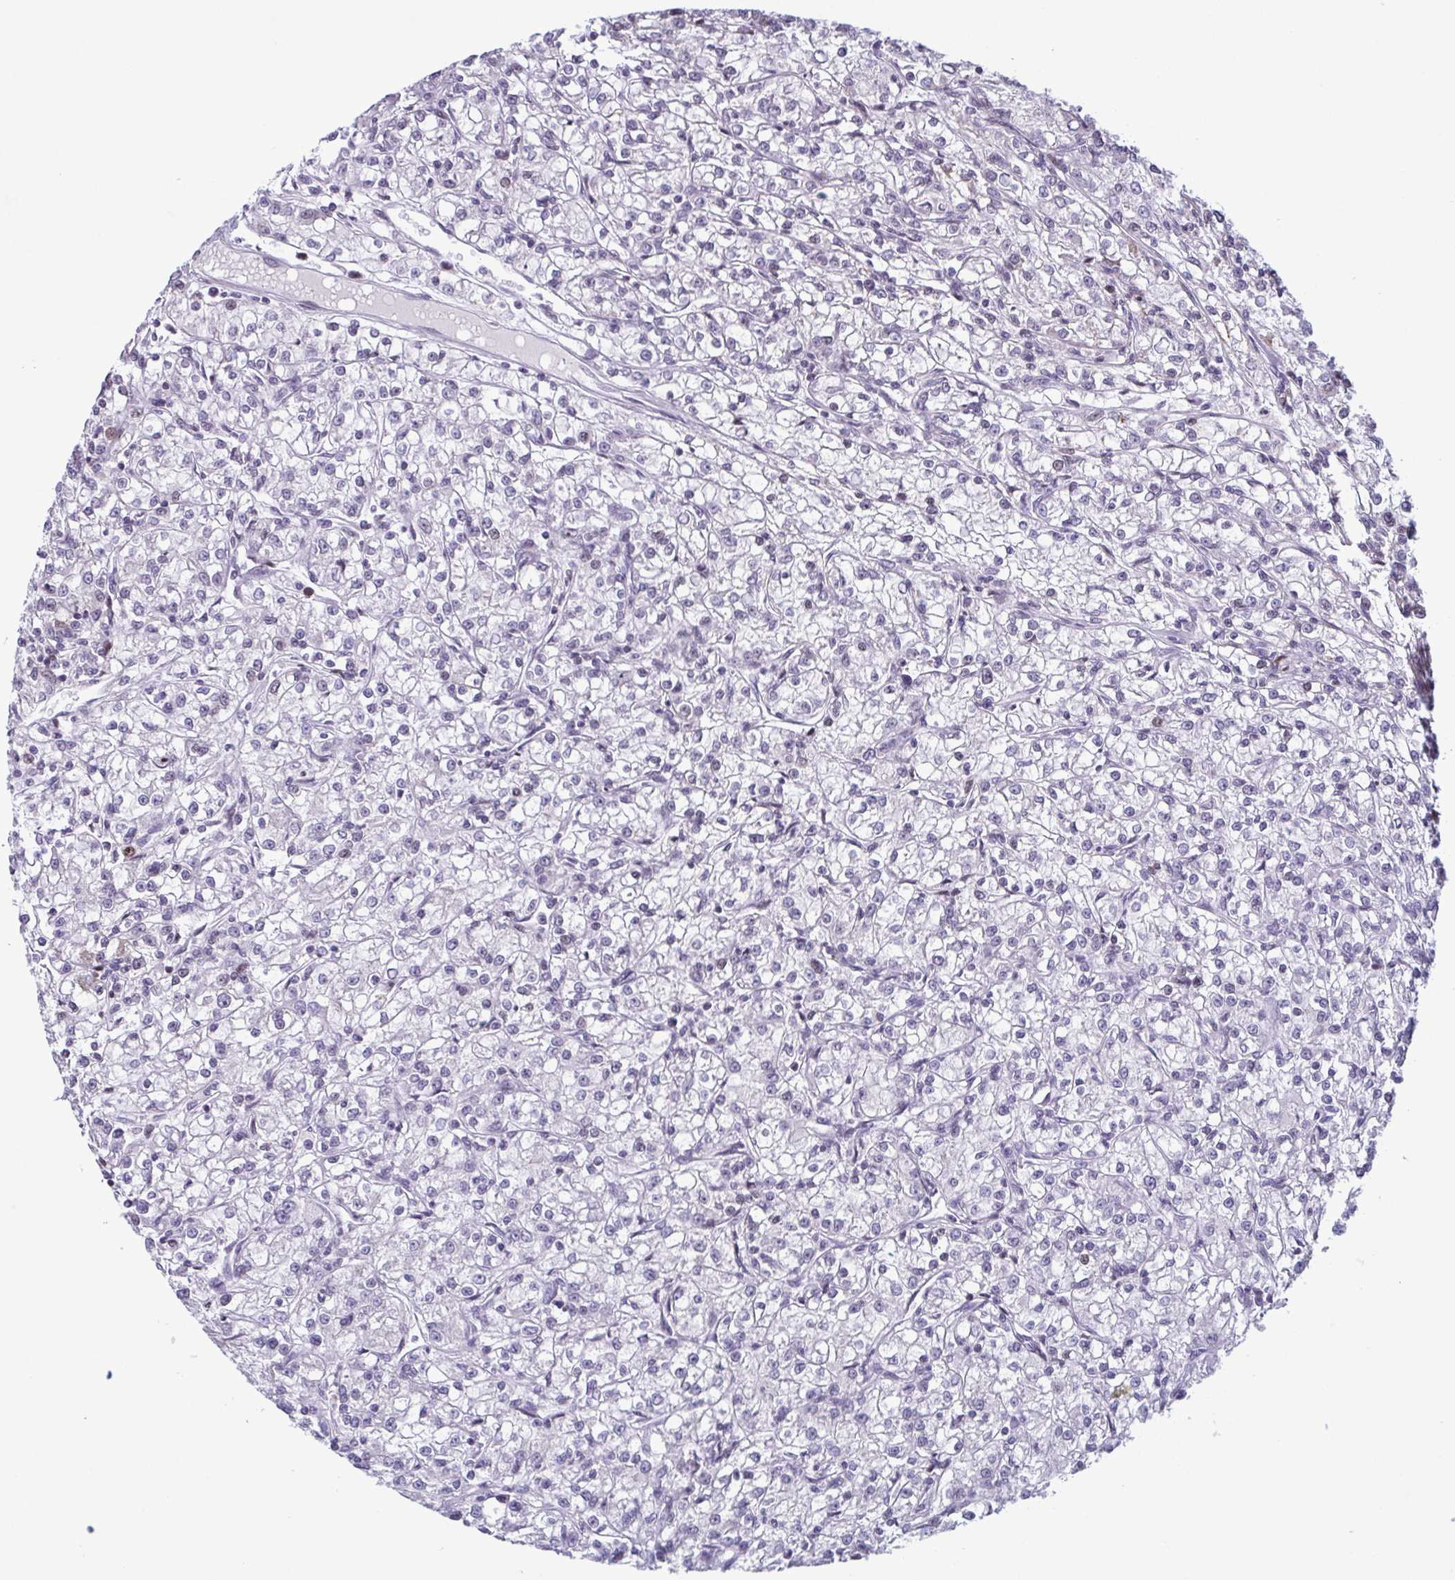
{"staining": {"intensity": "negative", "quantity": "none", "location": "none"}, "tissue": "renal cancer", "cell_type": "Tumor cells", "image_type": "cancer", "snomed": [{"axis": "morphology", "description": "Adenocarcinoma, NOS"}, {"axis": "topography", "description": "Kidney"}], "caption": "Immunohistochemical staining of human renal cancer (adenocarcinoma) shows no significant expression in tumor cells.", "gene": "IRF1", "patient": {"sex": "female", "age": 59}}